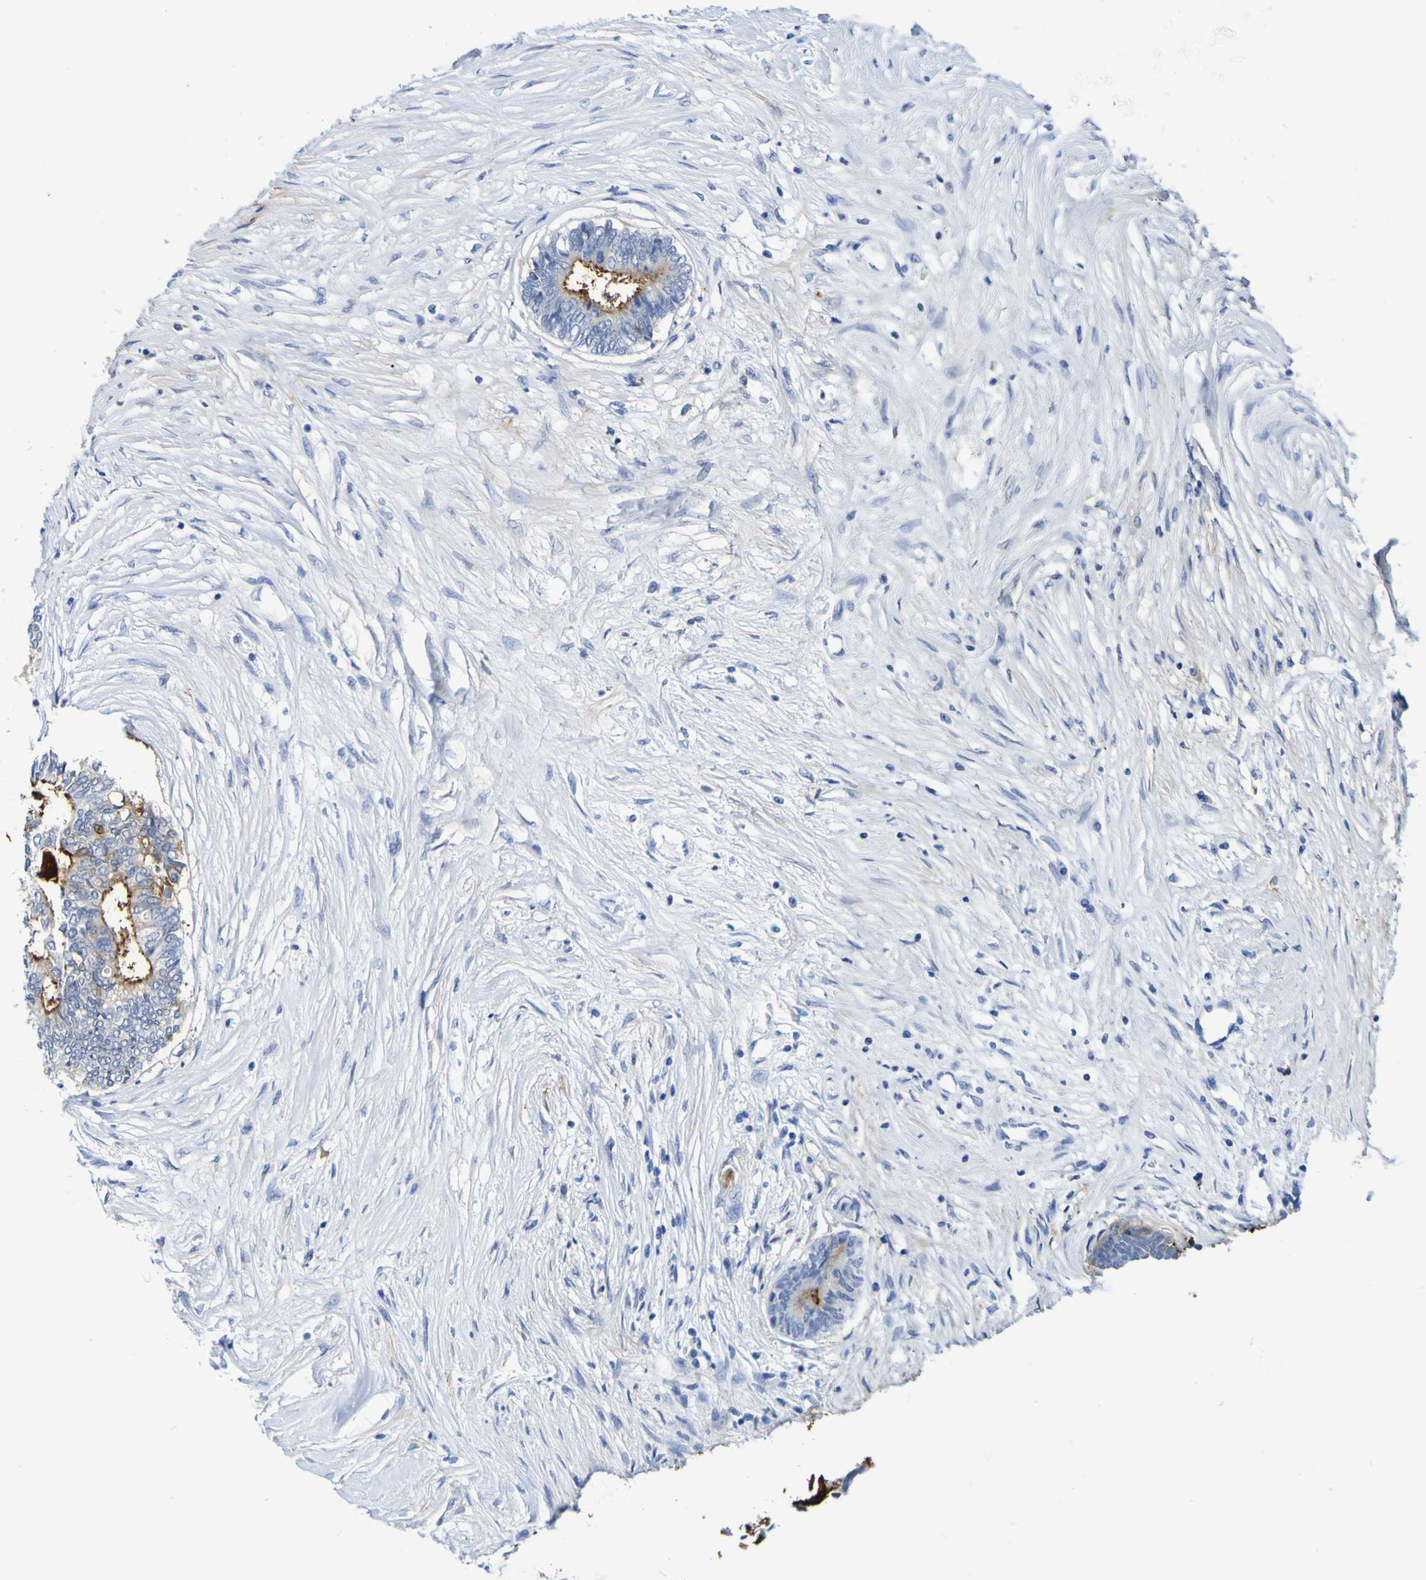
{"staining": {"intensity": "moderate", "quantity": ">75%", "location": "cytoplasmic/membranous"}, "tissue": "colorectal cancer", "cell_type": "Tumor cells", "image_type": "cancer", "snomed": [{"axis": "morphology", "description": "Adenocarcinoma, NOS"}, {"axis": "topography", "description": "Rectum"}], "caption": "Immunohistochemical staining of human colorectal cancer (adenocarcinoma) shows medium levels of moderate cytoplasmic/membranous positivity in about >75% of tumor cells. (Stains: DAB (3,3'-diaminobenzidine) in brown, nuclei in blue, Microscopy: brightfield microscopy at high magnification).", "gene": "DPEP1", "patient": {"sex": "male", "age": 63}}